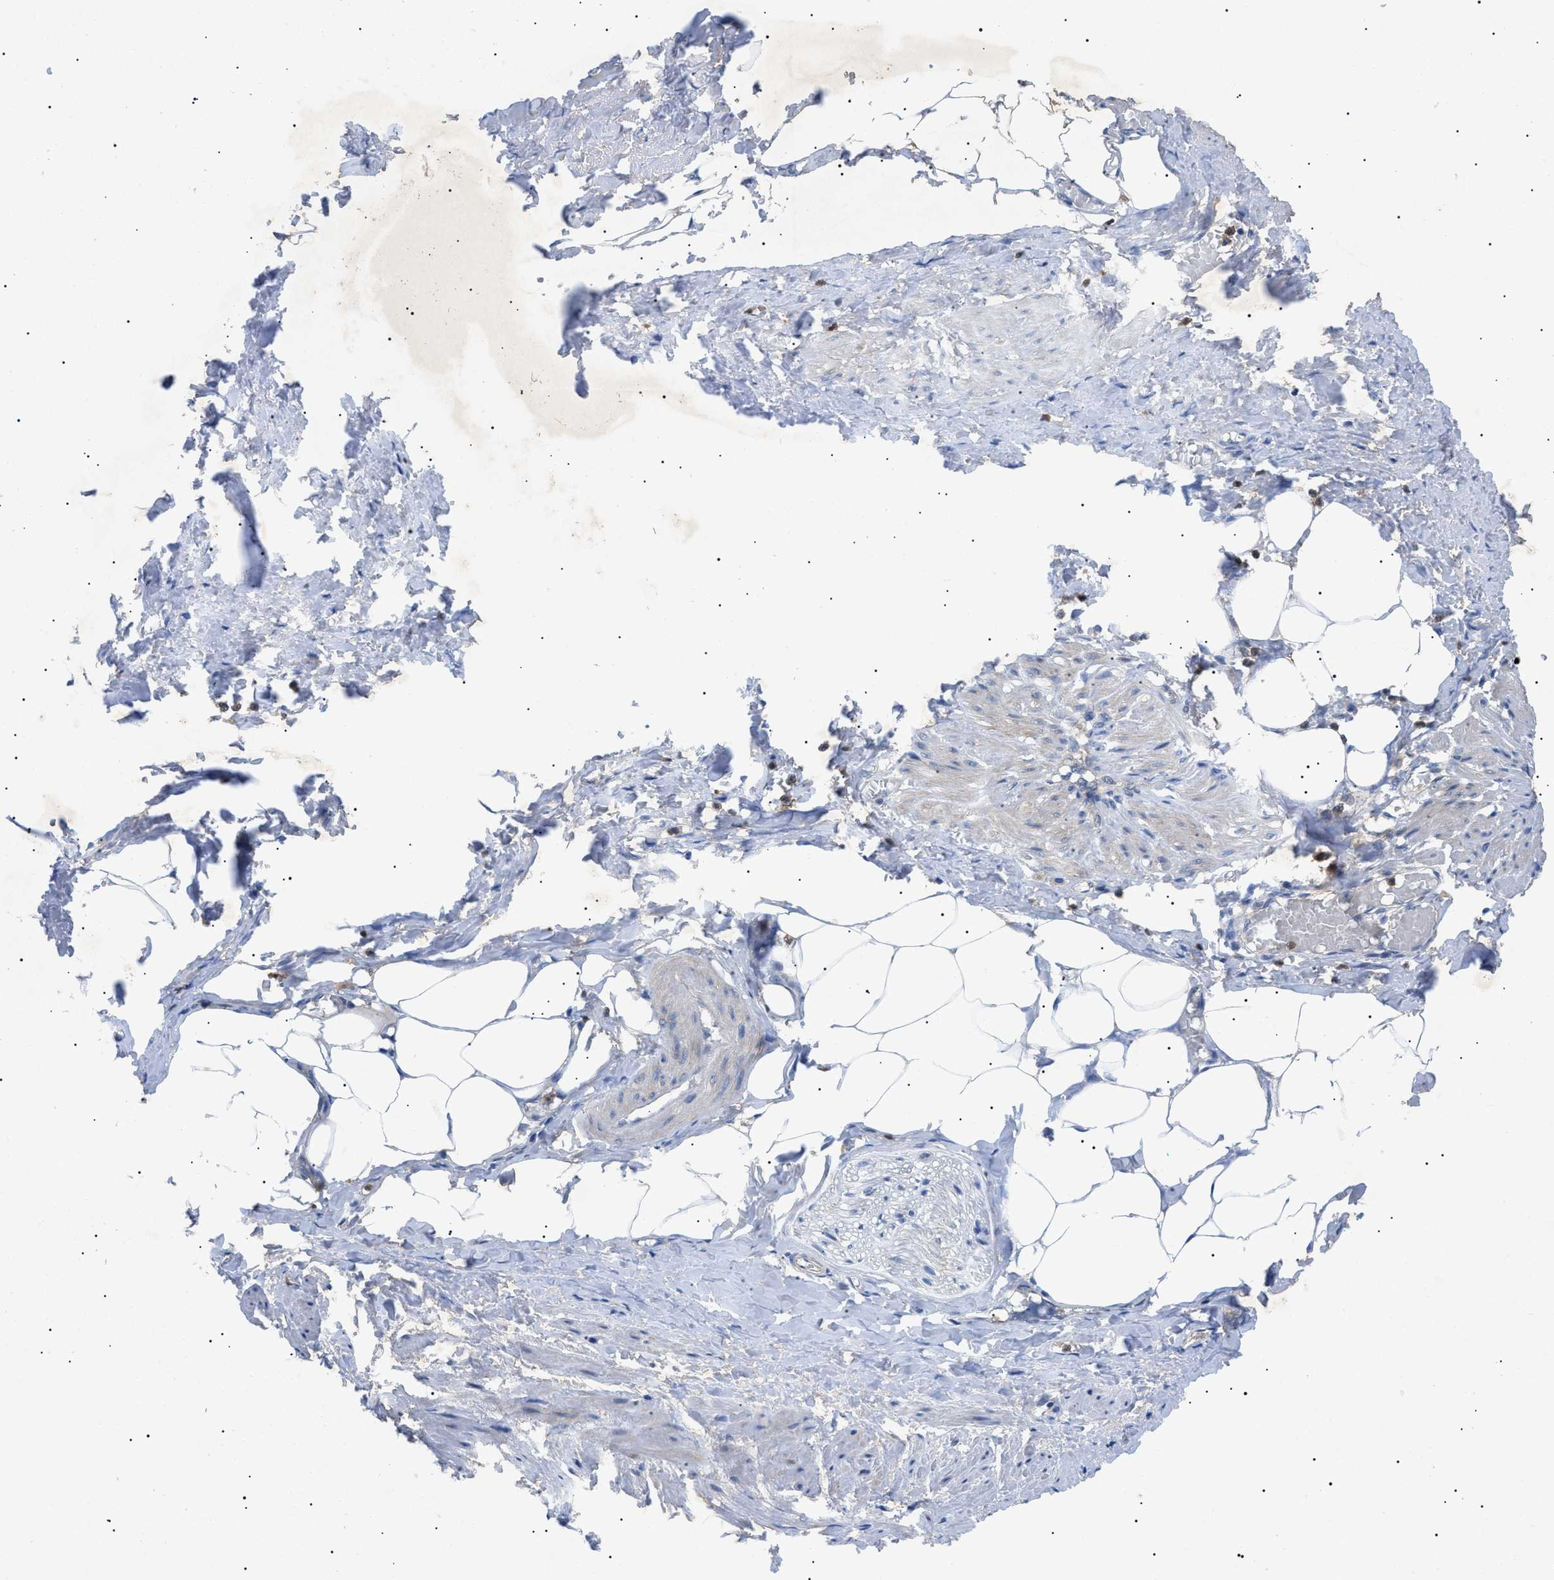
{"staining": {"intensity": "negative", "quantity": "none", "location": "none"}, "tissue": "adipose tissue", "cell_type": "Adipocytes", "image_type": "normal", "snomed": [{"axis": "morphology", "description": "Normal tissue, NOS"}, {"axis": "topography", "description": "Soft tissue"}, {"axis": "topography", "description": "Vascular tissue"}], "caption": "Photomicrograph shows no protein expression in adipocytes of unremarkable adipose tissue.", "gene": "RIPK1", "patient": {"sex": "female", "age": 35}}